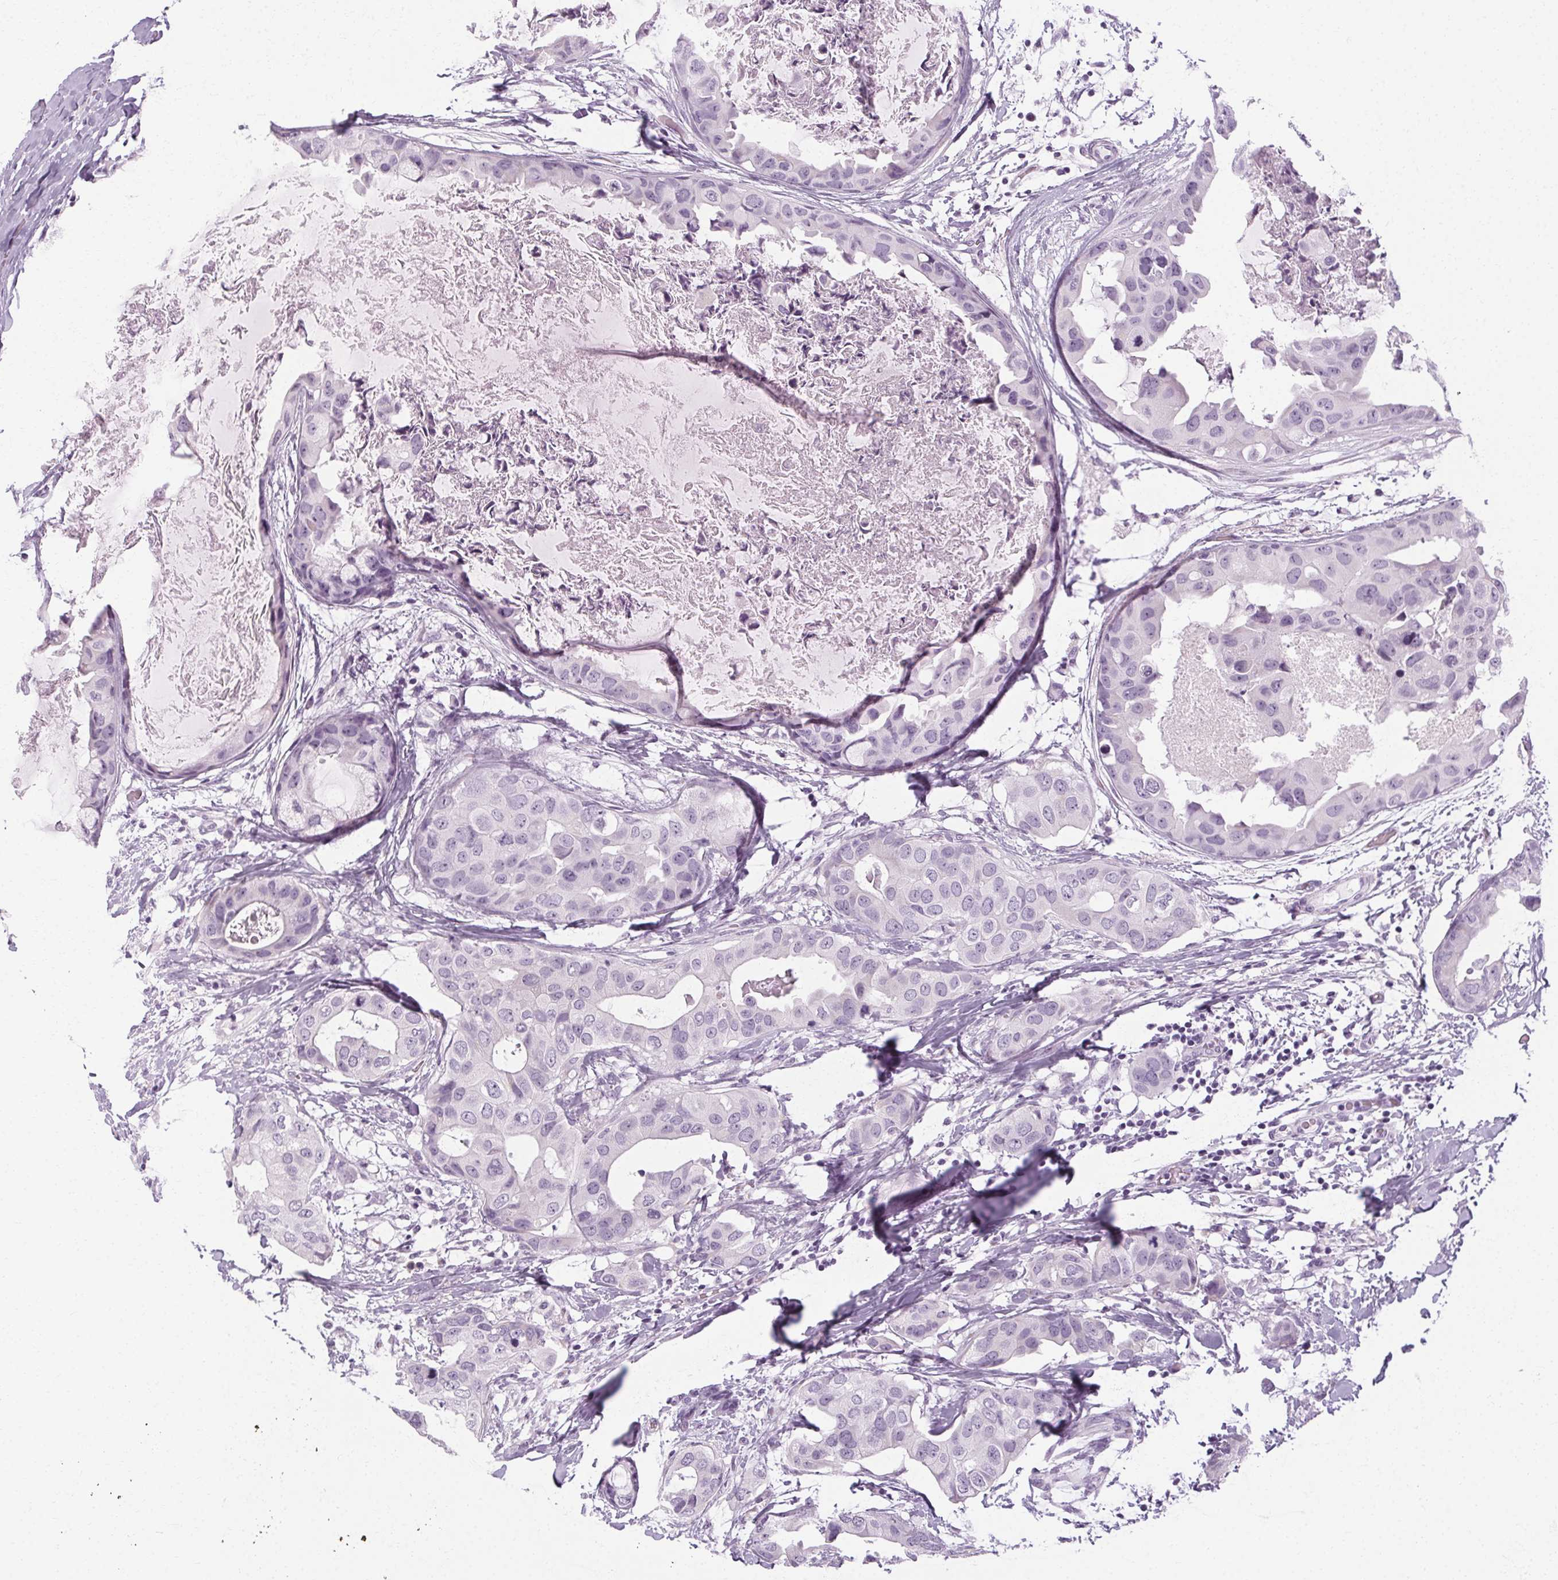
{"staining": {"intensity": "negative", "quantity": "none", "location": "none"}, "tissue": "breast cancer", "cell_type": "Tumor cells", "image_type": "cancer", "snomed": [{"axis": "morphology", "description": "Normal tissue, NOS"}, {"axis": "morphology", "description": "Duct carcinoma"}, {"axis": "topography", "description": "Breast"}], "caption": "Histopathology image shows no significant protein expression in tumor cells of breast cancer (infiltrating ductal carcinoma). Nuclei are stained in blue.", "gene": "POMC", "patient": {"sex": "female", "age": 40}}